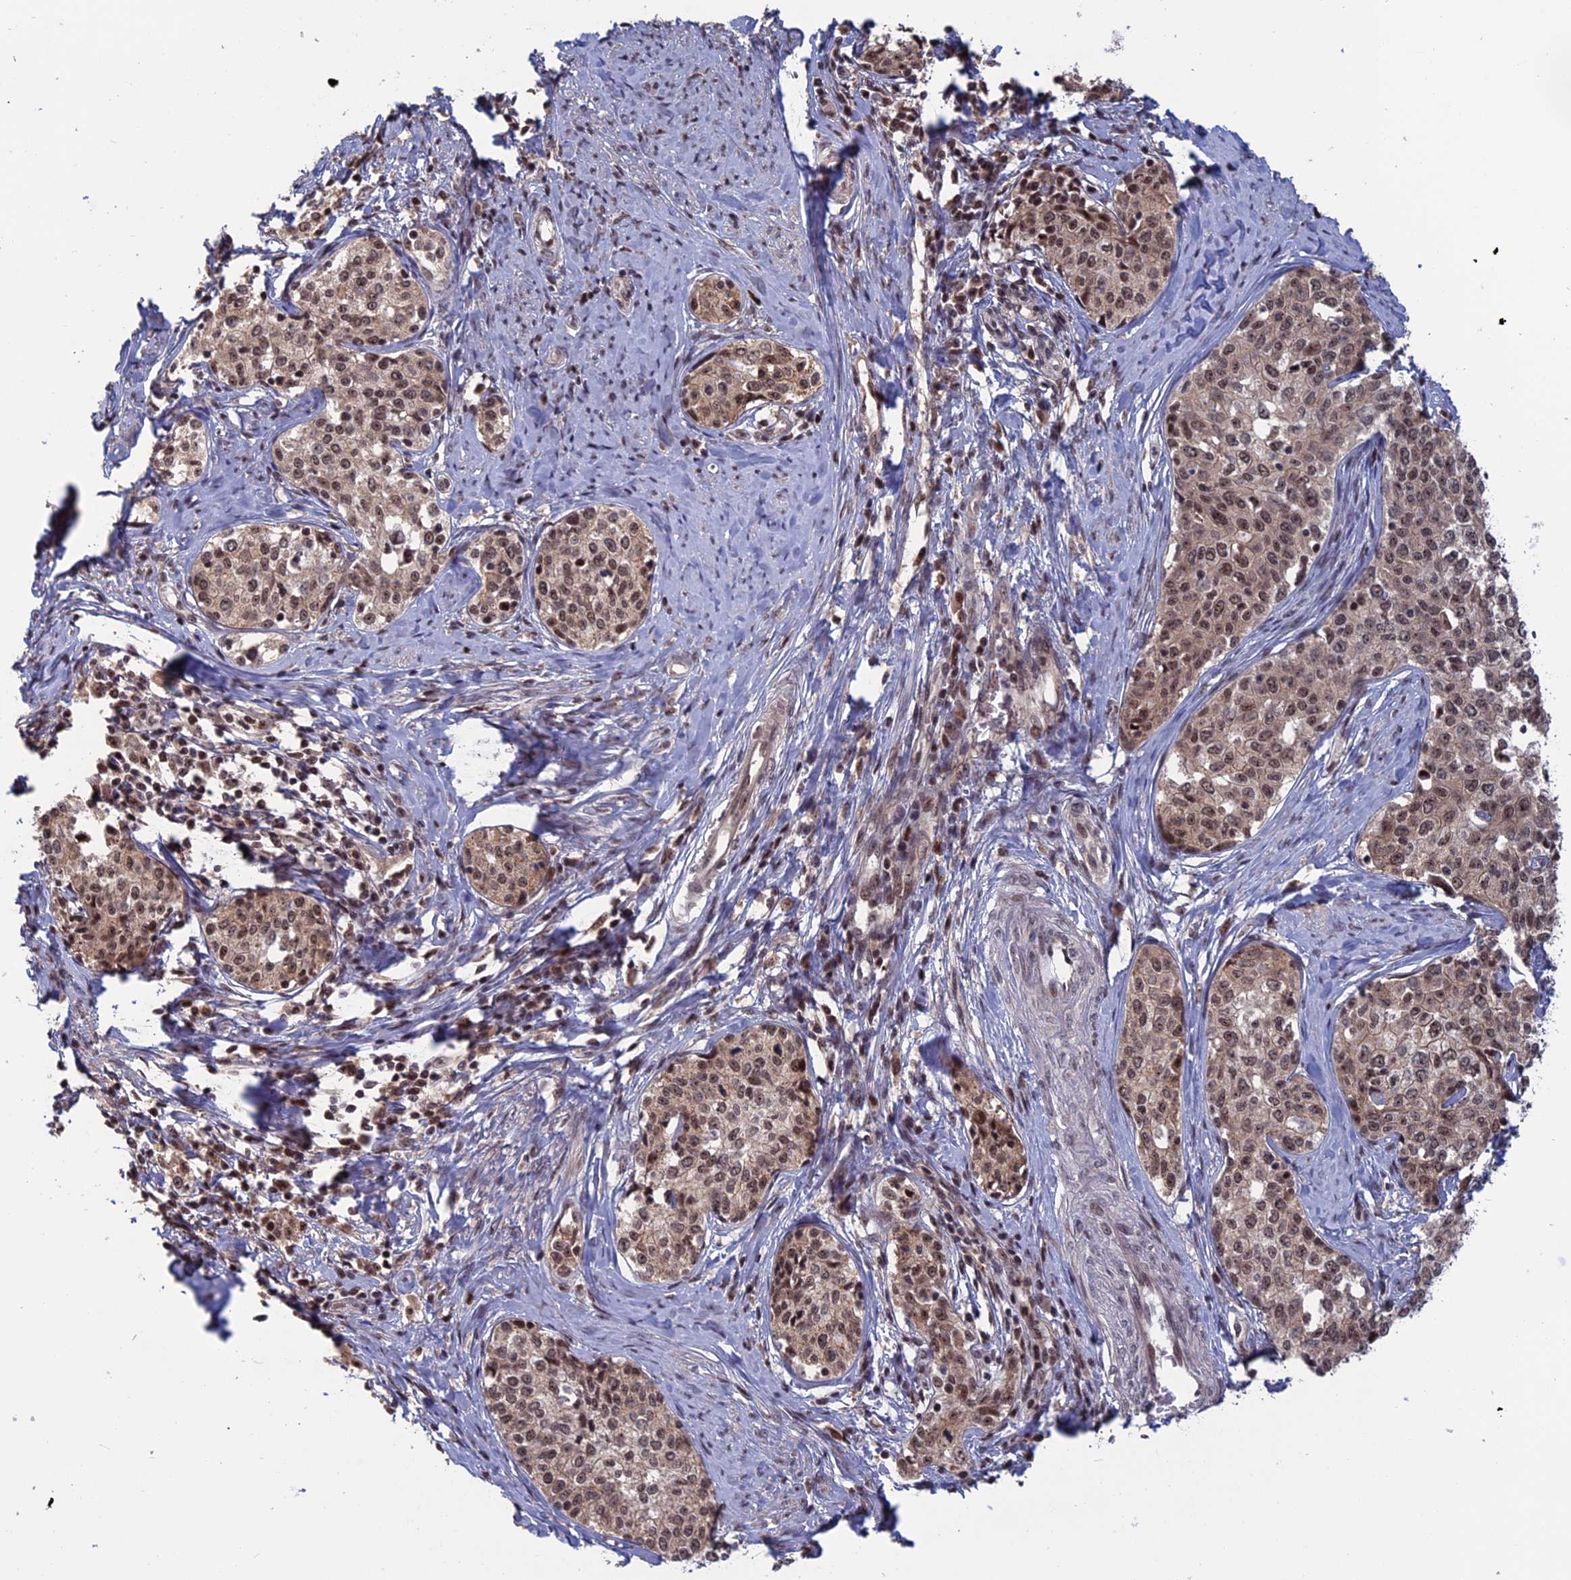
{"staining": {"intensity": "moderate", "quantity": ">75%", "location": "nuclear"}, "tissue": "cervical cancer", "cell_type": "Tumor cells", "image_type": "cancer", "snomed": [{"axis": "morphology", "description": "Squamous cell carcinoma, NOS"}, {"axis": "morphology", "description": "Adenocarcinoma, NOS"}, {"axis": "topography", "description": "Cervix"}], "caption": "Moderate nuclear staining for a protein is present in approximately >75% of tumor cells of adenocarcinoma (cervical) using IHC.", "gene": "CACTIN", "patient": {"sex": "female", "age": 52}}